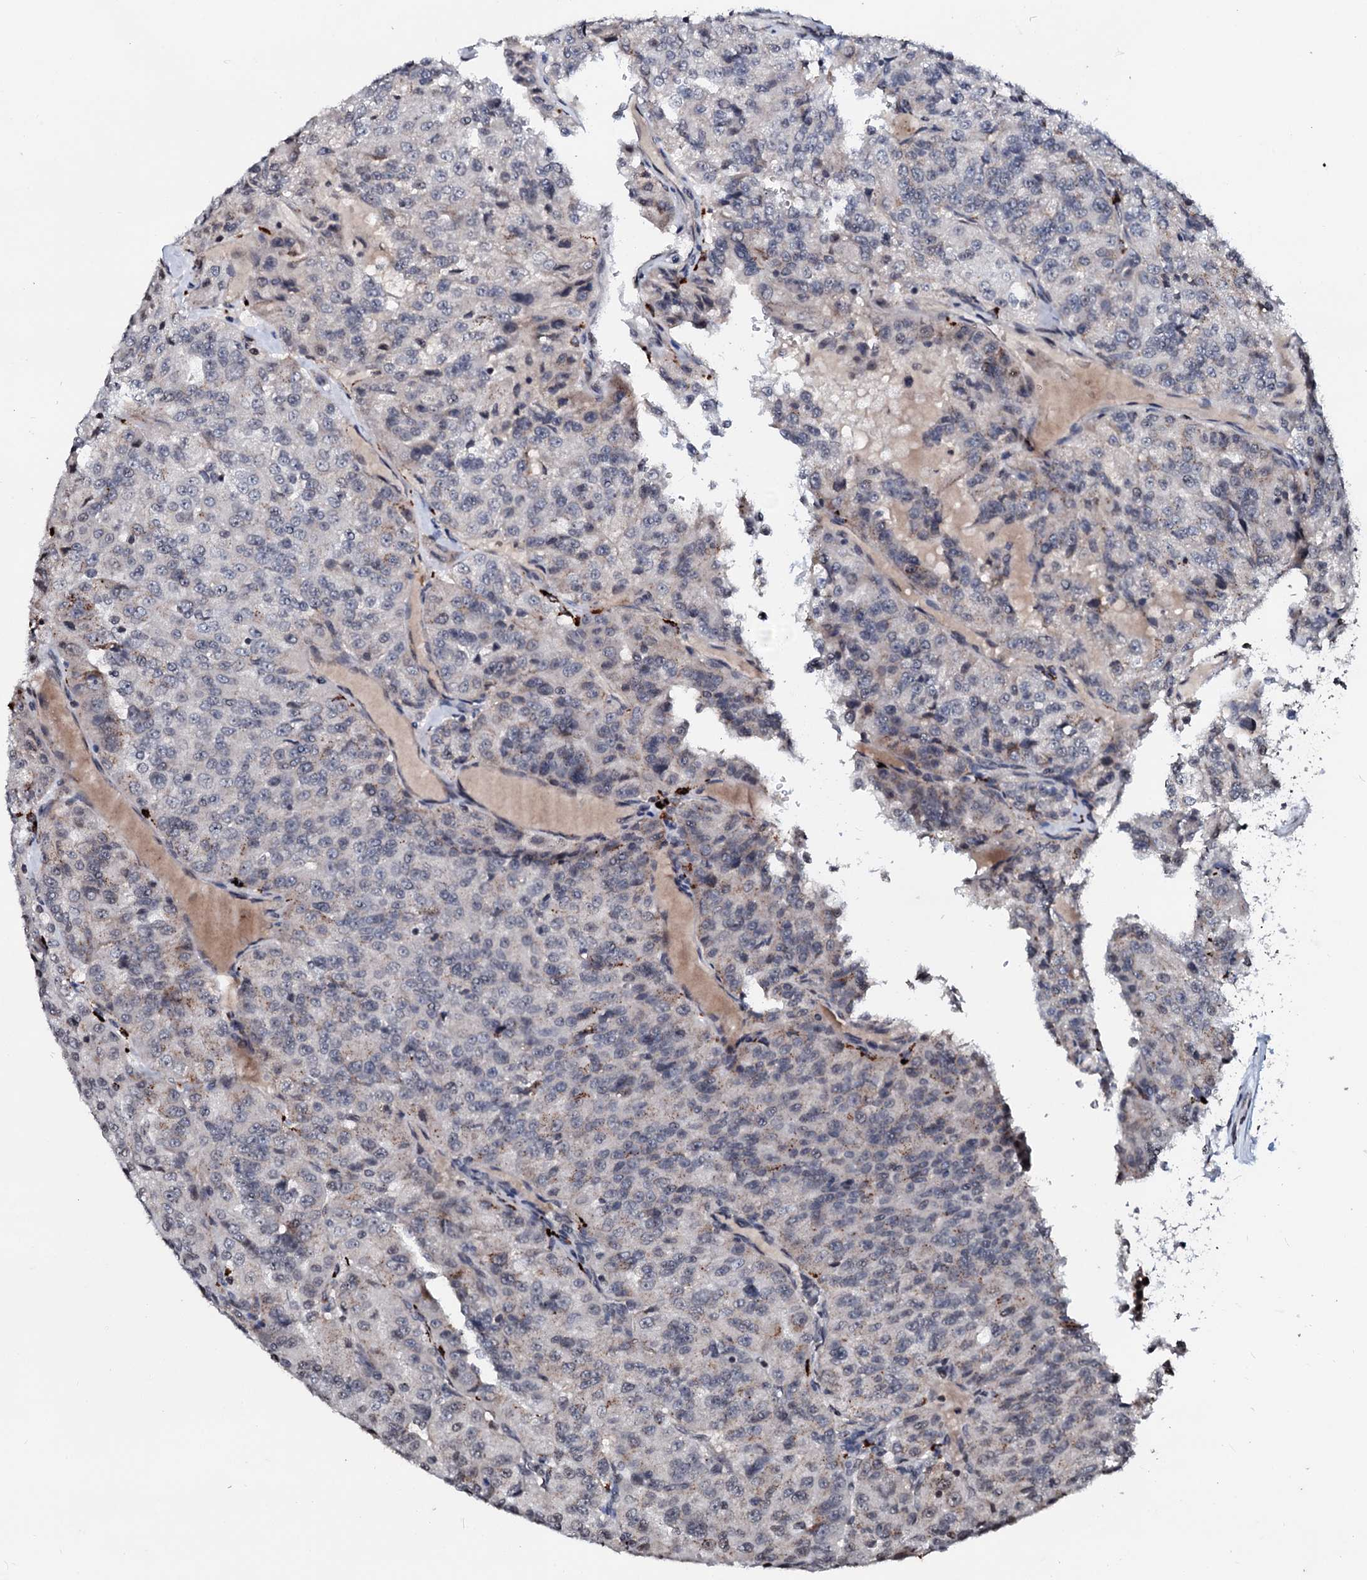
{"staining": {"intensity": "negative", "quantity": "none", "location": "none"}, "tissue": "renal cancer", "cell_type": "Tumor cells", "image_type": "cancer", "snomed": [{"axis": "morphology", "description": "Adenocarcinoma, NOS"}, {"axis": "topography", "description": "Kidney"}], "caption": "There is no significant expression in tumor cells of renal cancer.", "gene": "LSM11", "patient": {"sex": "female", "age": 63}}